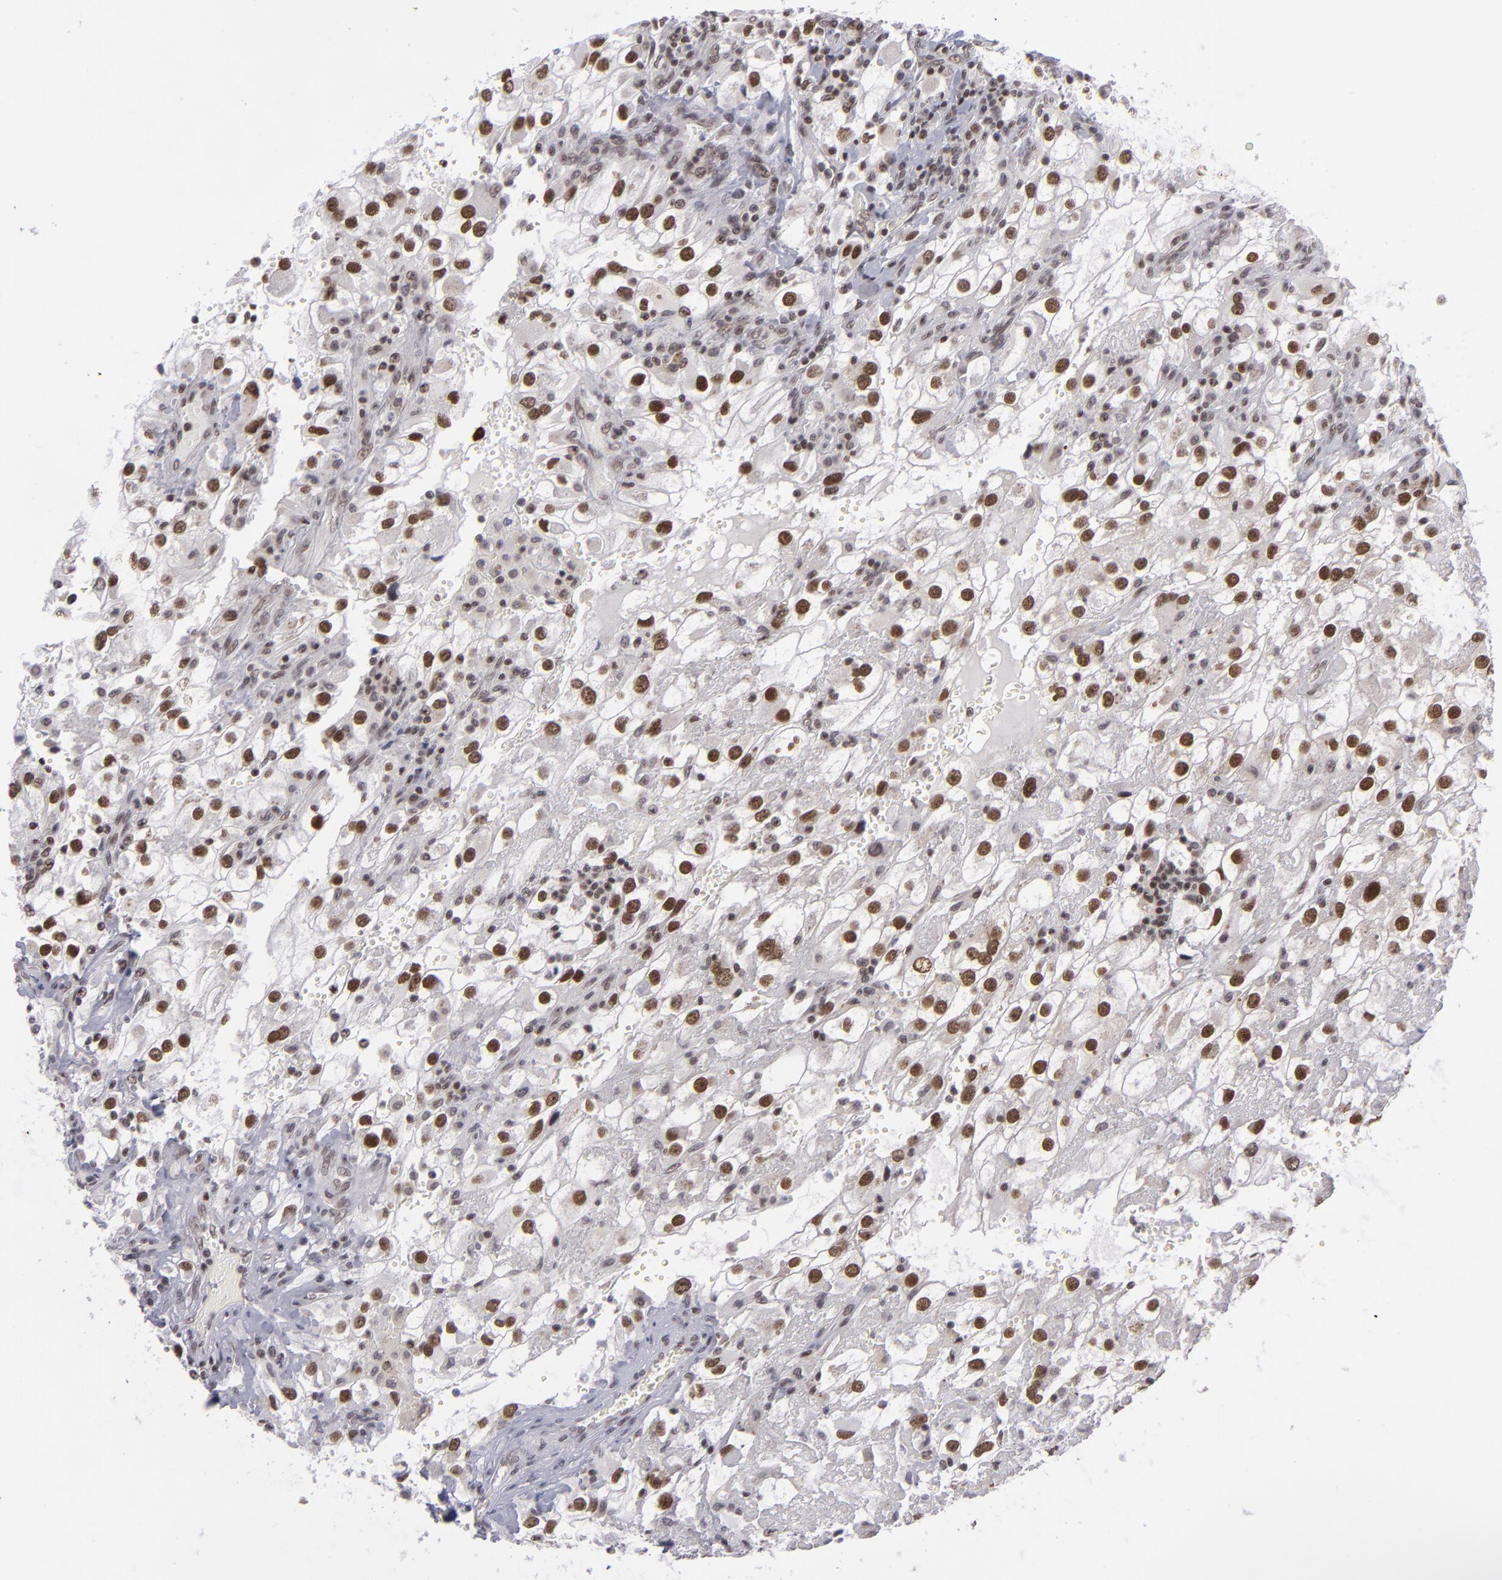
{"staining": {"intensity": "strong", "quantity": ">75%", "location": "nuclear"}, "tissue": "renal cancer", "cell_type": "Tumor cells", "image_type": "cancer", "snomed": [{"axis": "morphology", "description": "Adenocarcinoma, NOS"}, {"axis": "topography", "description": "Kidney"}], "caption": "A high amount of strong nuclear expression is identified in approximately >75% of tumor cells in renal cancer (adenocarcinoma) tissue.", "gene": "MLLT3", "patient": {"sex": "female", "age": 52}}